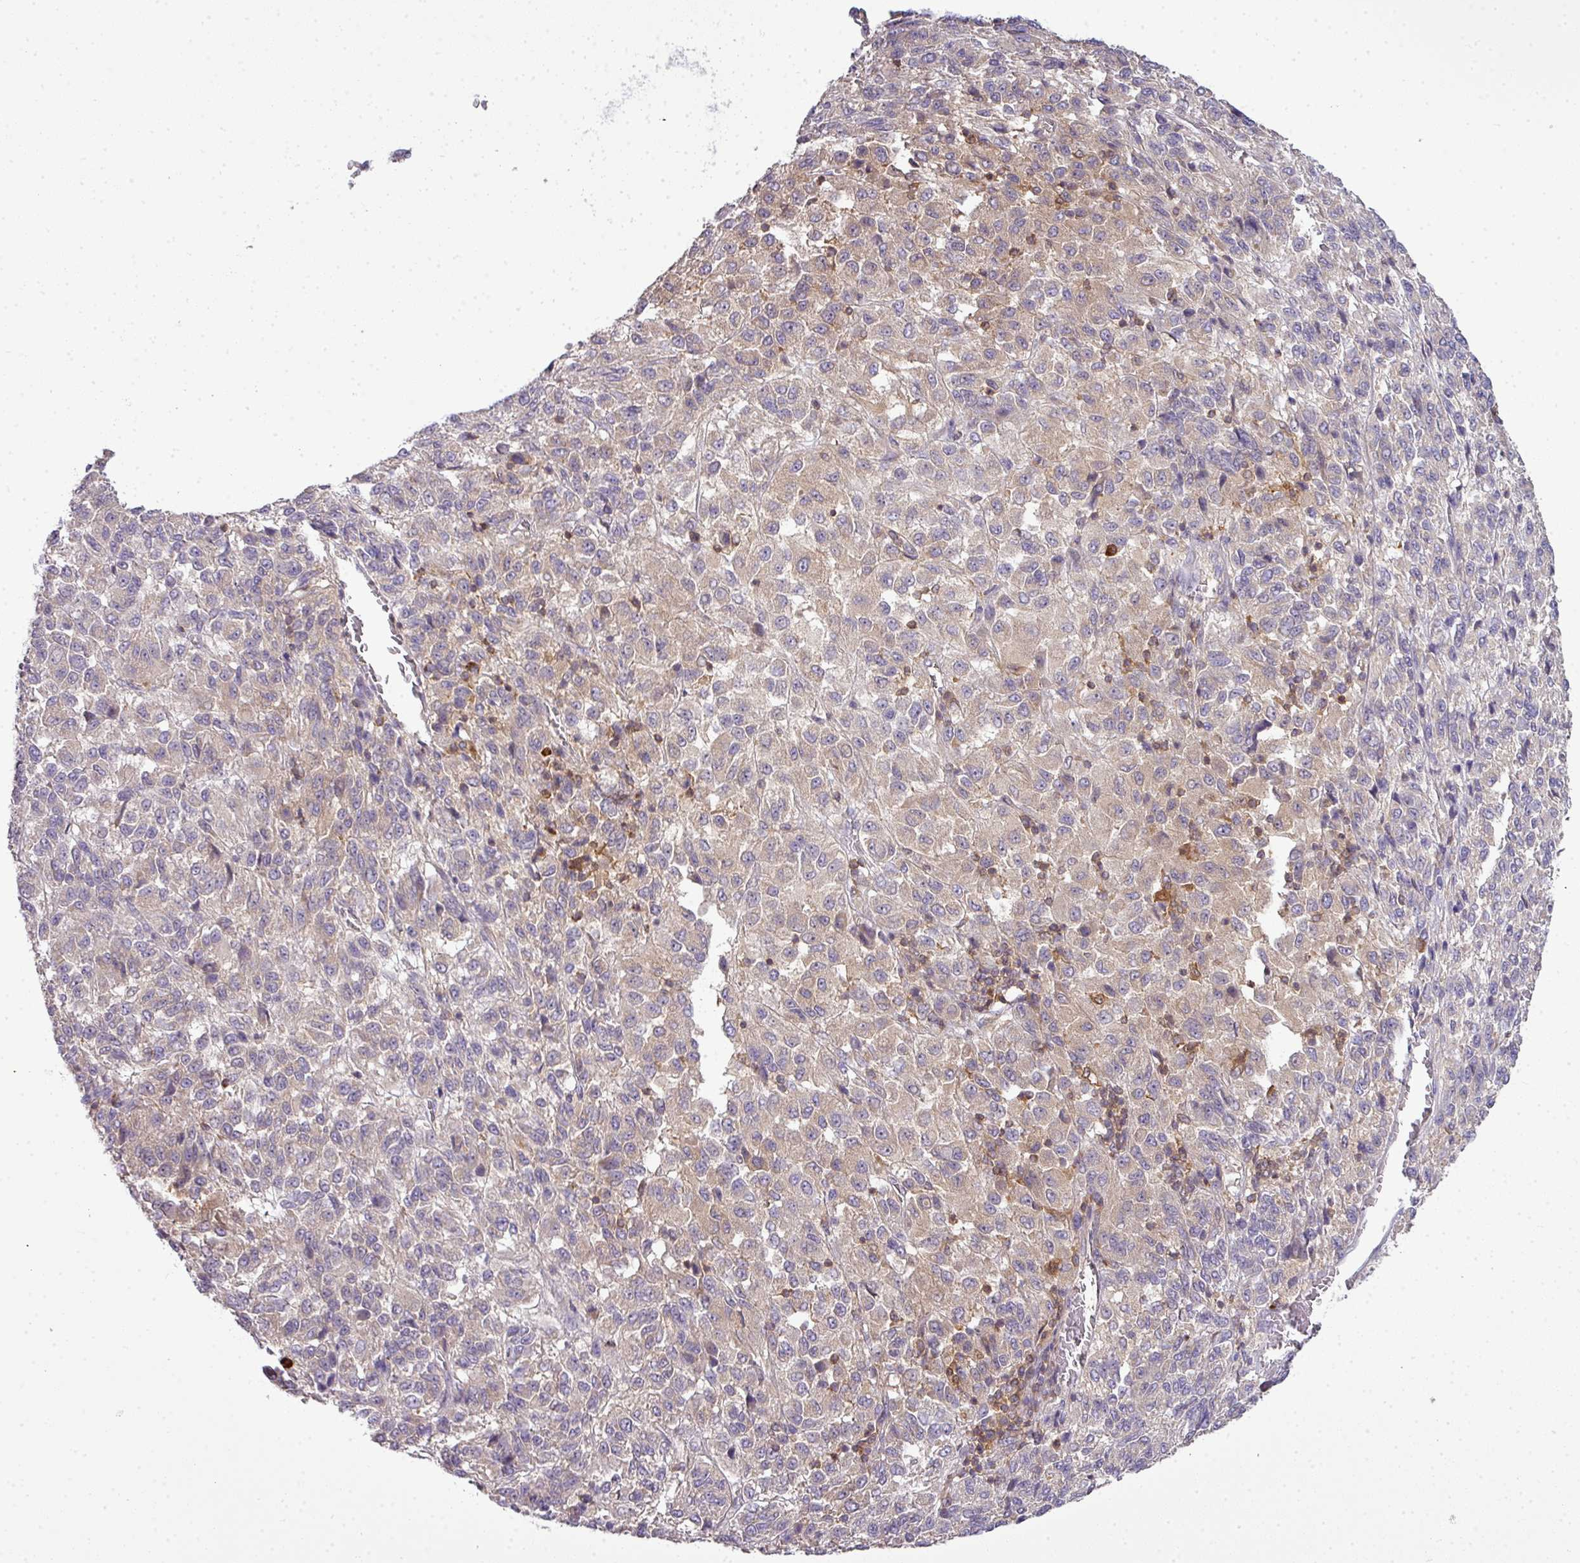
{"staining": {"intensity": "weak", "quantity": "<25%", "location": "cytoplasmic/membranous"}, "tissue": "melanoma", "cell_type": "Tumor cells", "image_type": "cancer", "snomed": [{"axis": "morphology", "description": "Malignant melanoma, Metastatic site"}, {"axis": "topography", "description": "Lung"}], "caption": "An image of human melanoma is negative for staining in tumor cells.", "gene": "STAT5A", "patient": {"sex": "male", "age": 64}}